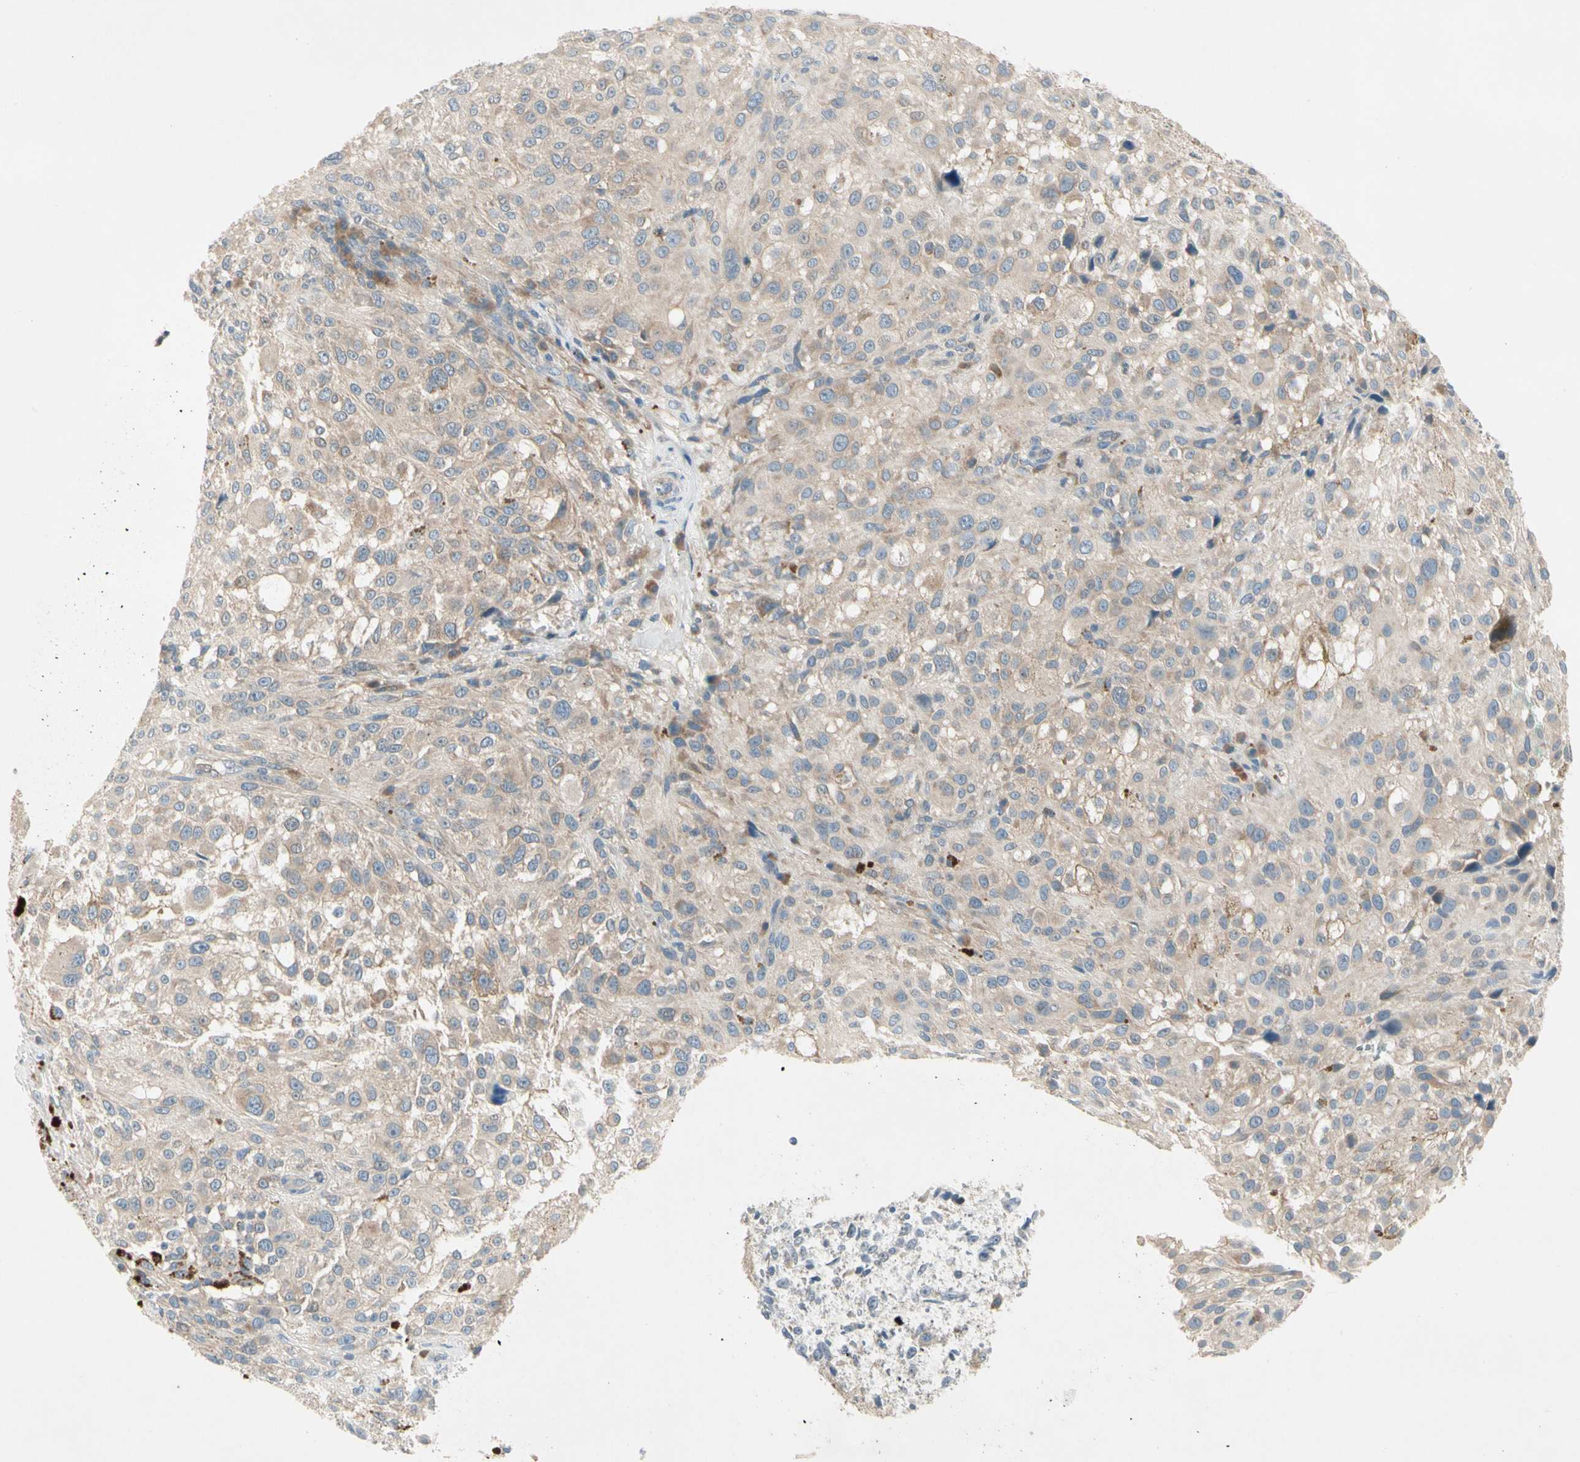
{"staining": {"intensity": "weak", "quantity": "25%-75%", "location": "cytoplasmic/membranous"}, "tissue": "melanoma", "cell_type": "Tumor cells", "image_type": "cancer", "snomed": [{"axis": "morphology", "description": "Necrosis, NOS"}, {"axis": "morphology", "description": "Malignant melanoma, NOS"}, {"axis": "topography", "description": "Skin"}], "caption": "Melanoma tissue exhibits weak cytoplasmic/membranous expression in about 25%-75% of tumor cells", "gene": "IL1R1", "patient": {"sex": "female", "age": 87}}